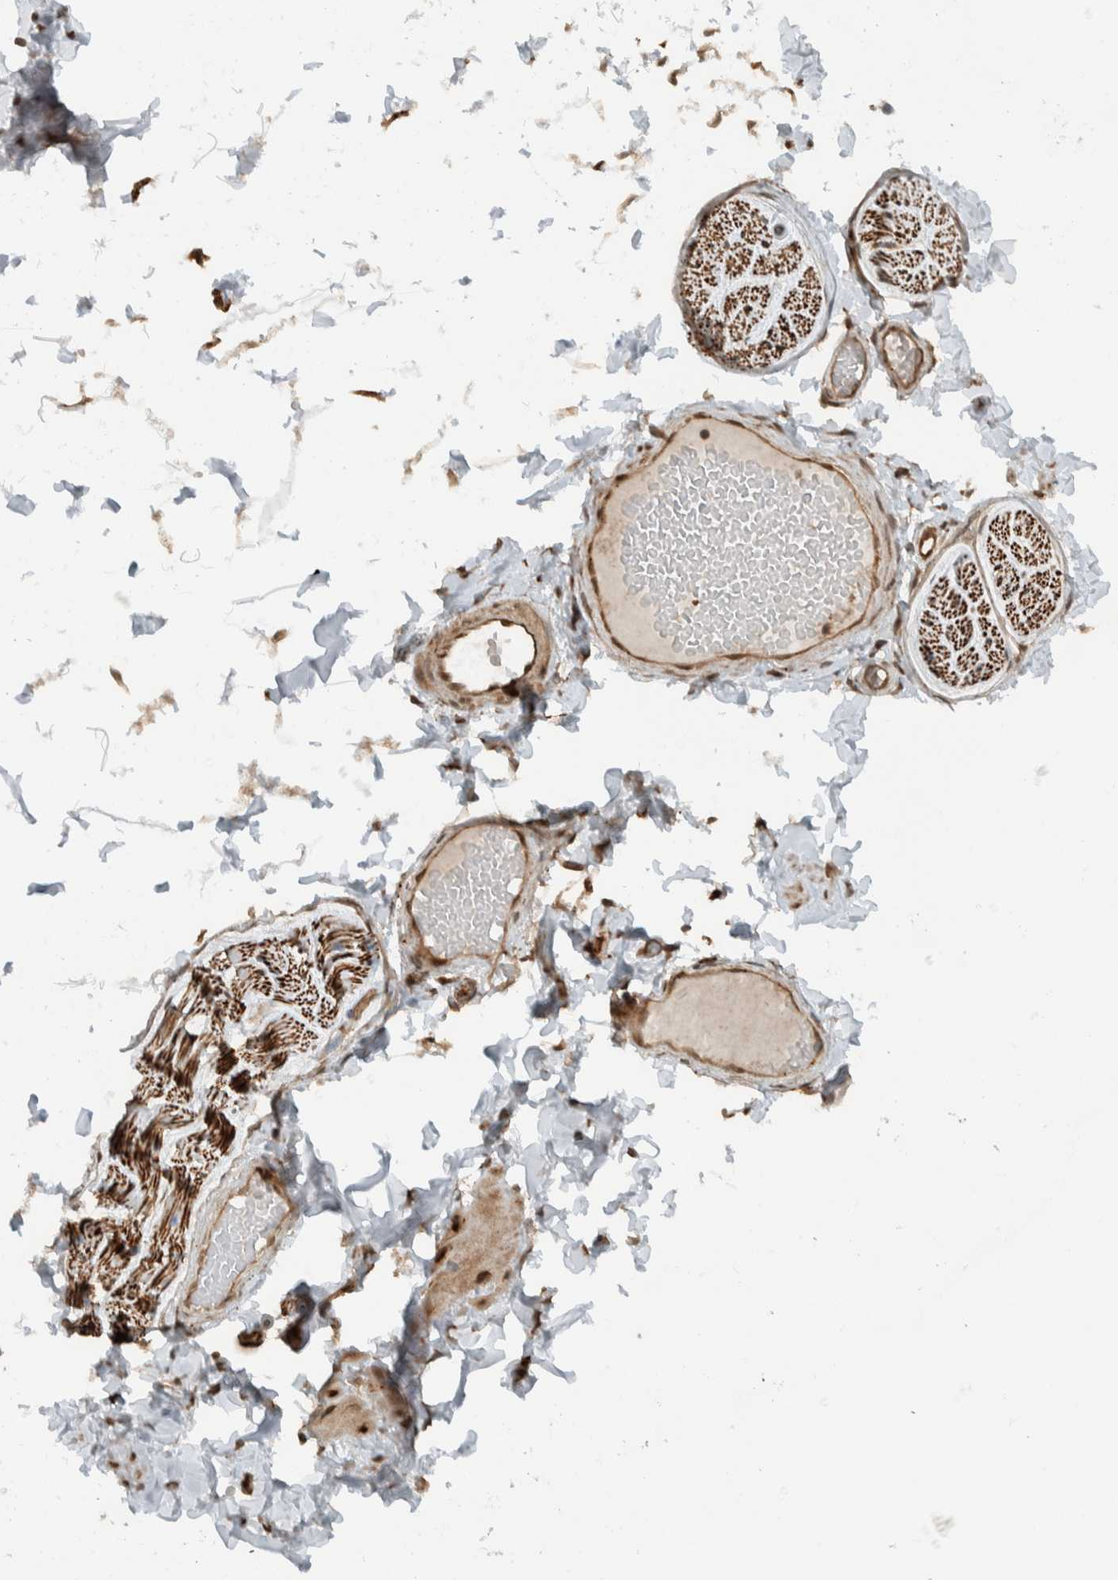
{"staining": {"intensity": "weak", "quantity": ">75%", "location": "cytoplasmic/membranous"}, "tissue": "adipose tissue", "cell_type": "Adipocytes", "image_type": "normal", "snomed": [{"axis": "morphology", "description": "Normal tissue, NOS"}, {"axis": "topography", "description": "Adipose tissue"}, {"axis": "topography", "description": "Vascular tissue"}, {"axis": "topography", "description": "Peripheral nerve tissue"}], "caption": "The micrograph shows staining of normal adipose tissue, revealing weak cytoplasmic/membranous protein positivity (brown color) within adipocytes. (IHC, brightfield microscopy, high magnification).", "gene": "GIGYF1", "patient": {"sex": "male", "age": 25}}